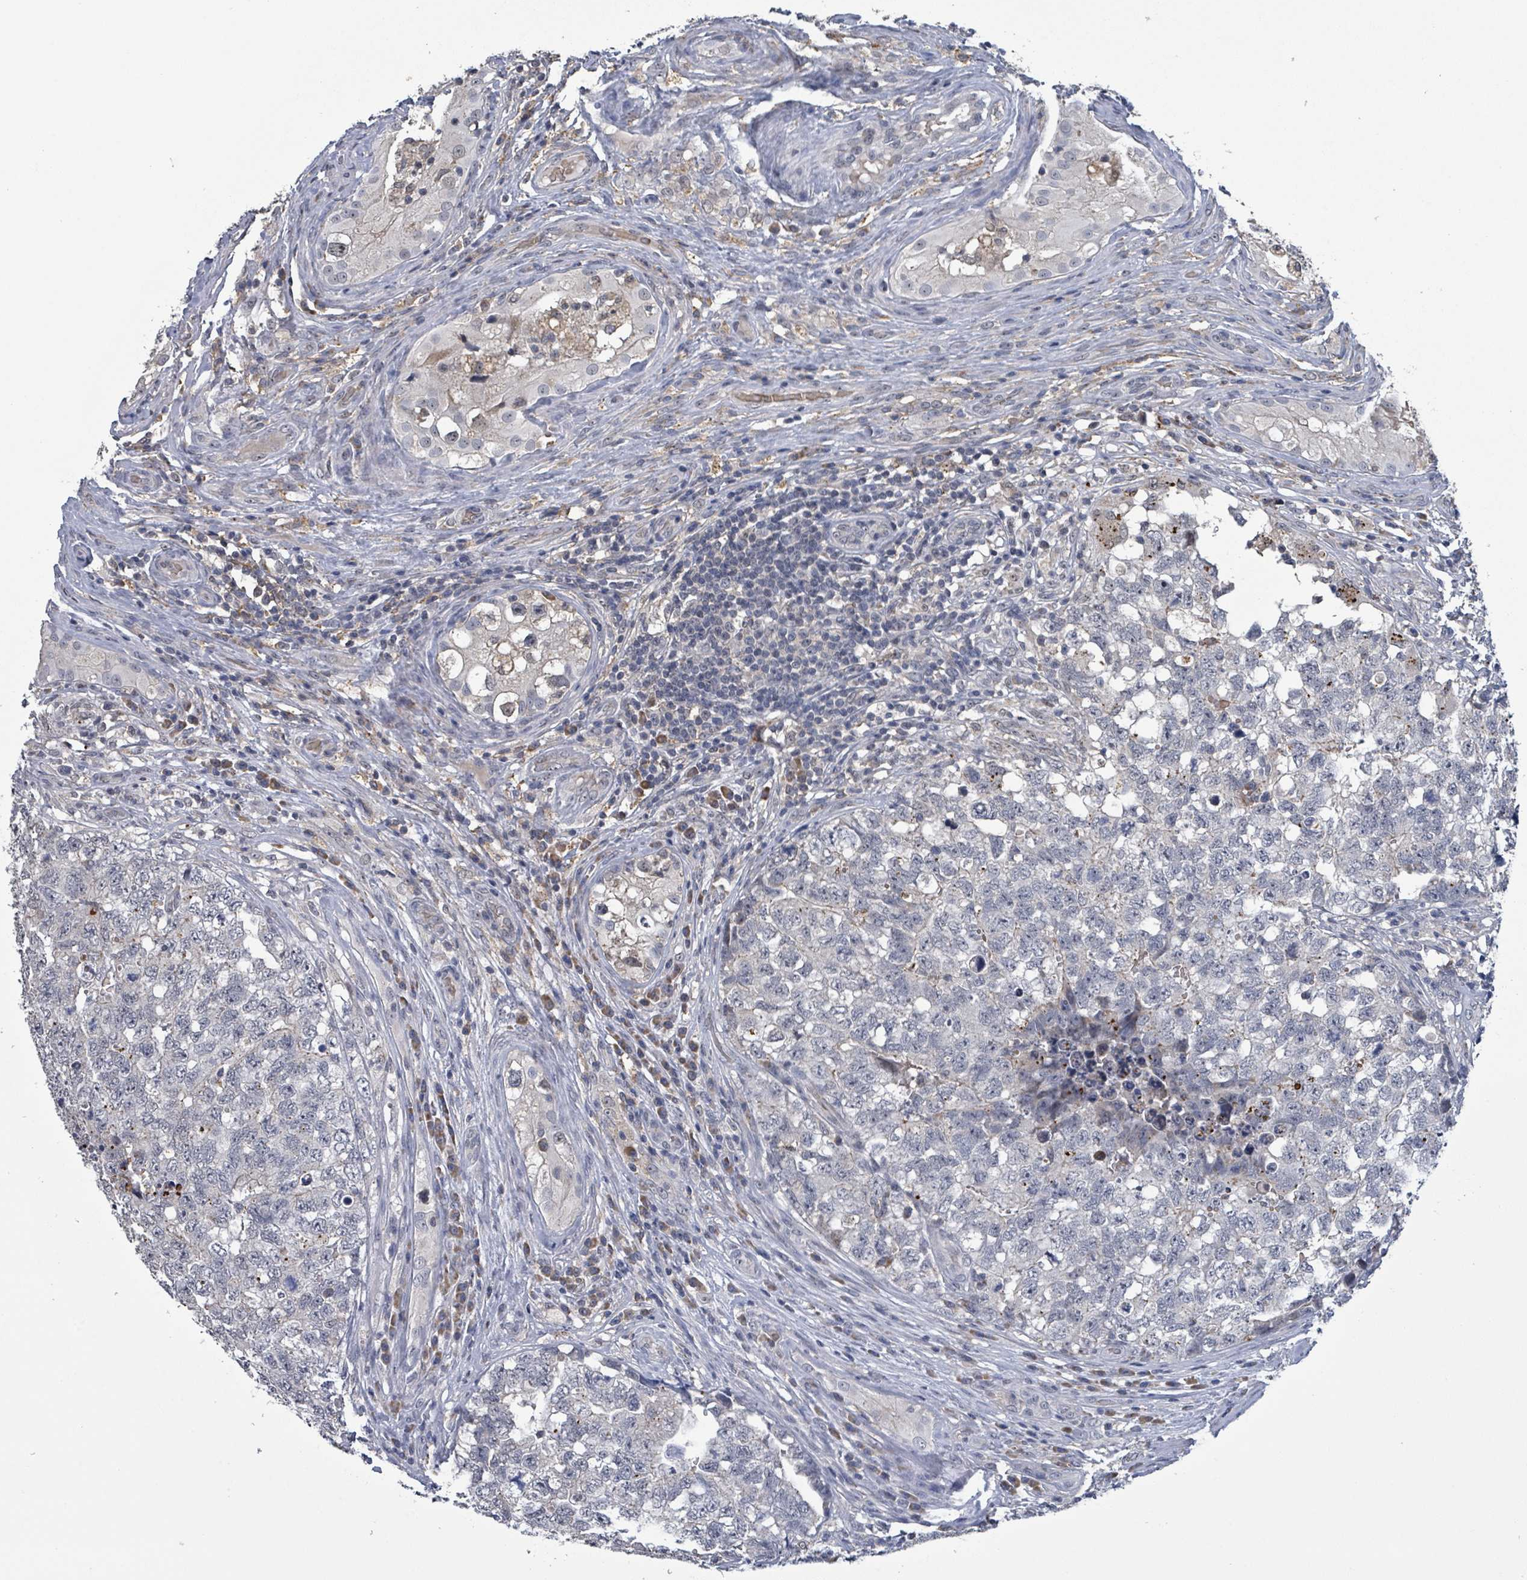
{"staining": {"intensity": "negative", "quantity": "none", "location": "none"}, "tissue": "testis cancer", "cell_type": "Tumor cells", "image_type": "cancer", "snomed": [{"axis": "morphology", "description": "Carcinoma, Embryonal, NOS"}, {"axis": "topography", "description": "Testis"}], "caption": "This is an IHC micrograph of human testis cancer. There is no positivity in tumor cells.", "gene": "SEBOX", "patient": {"sex": "male", "age": 31}}